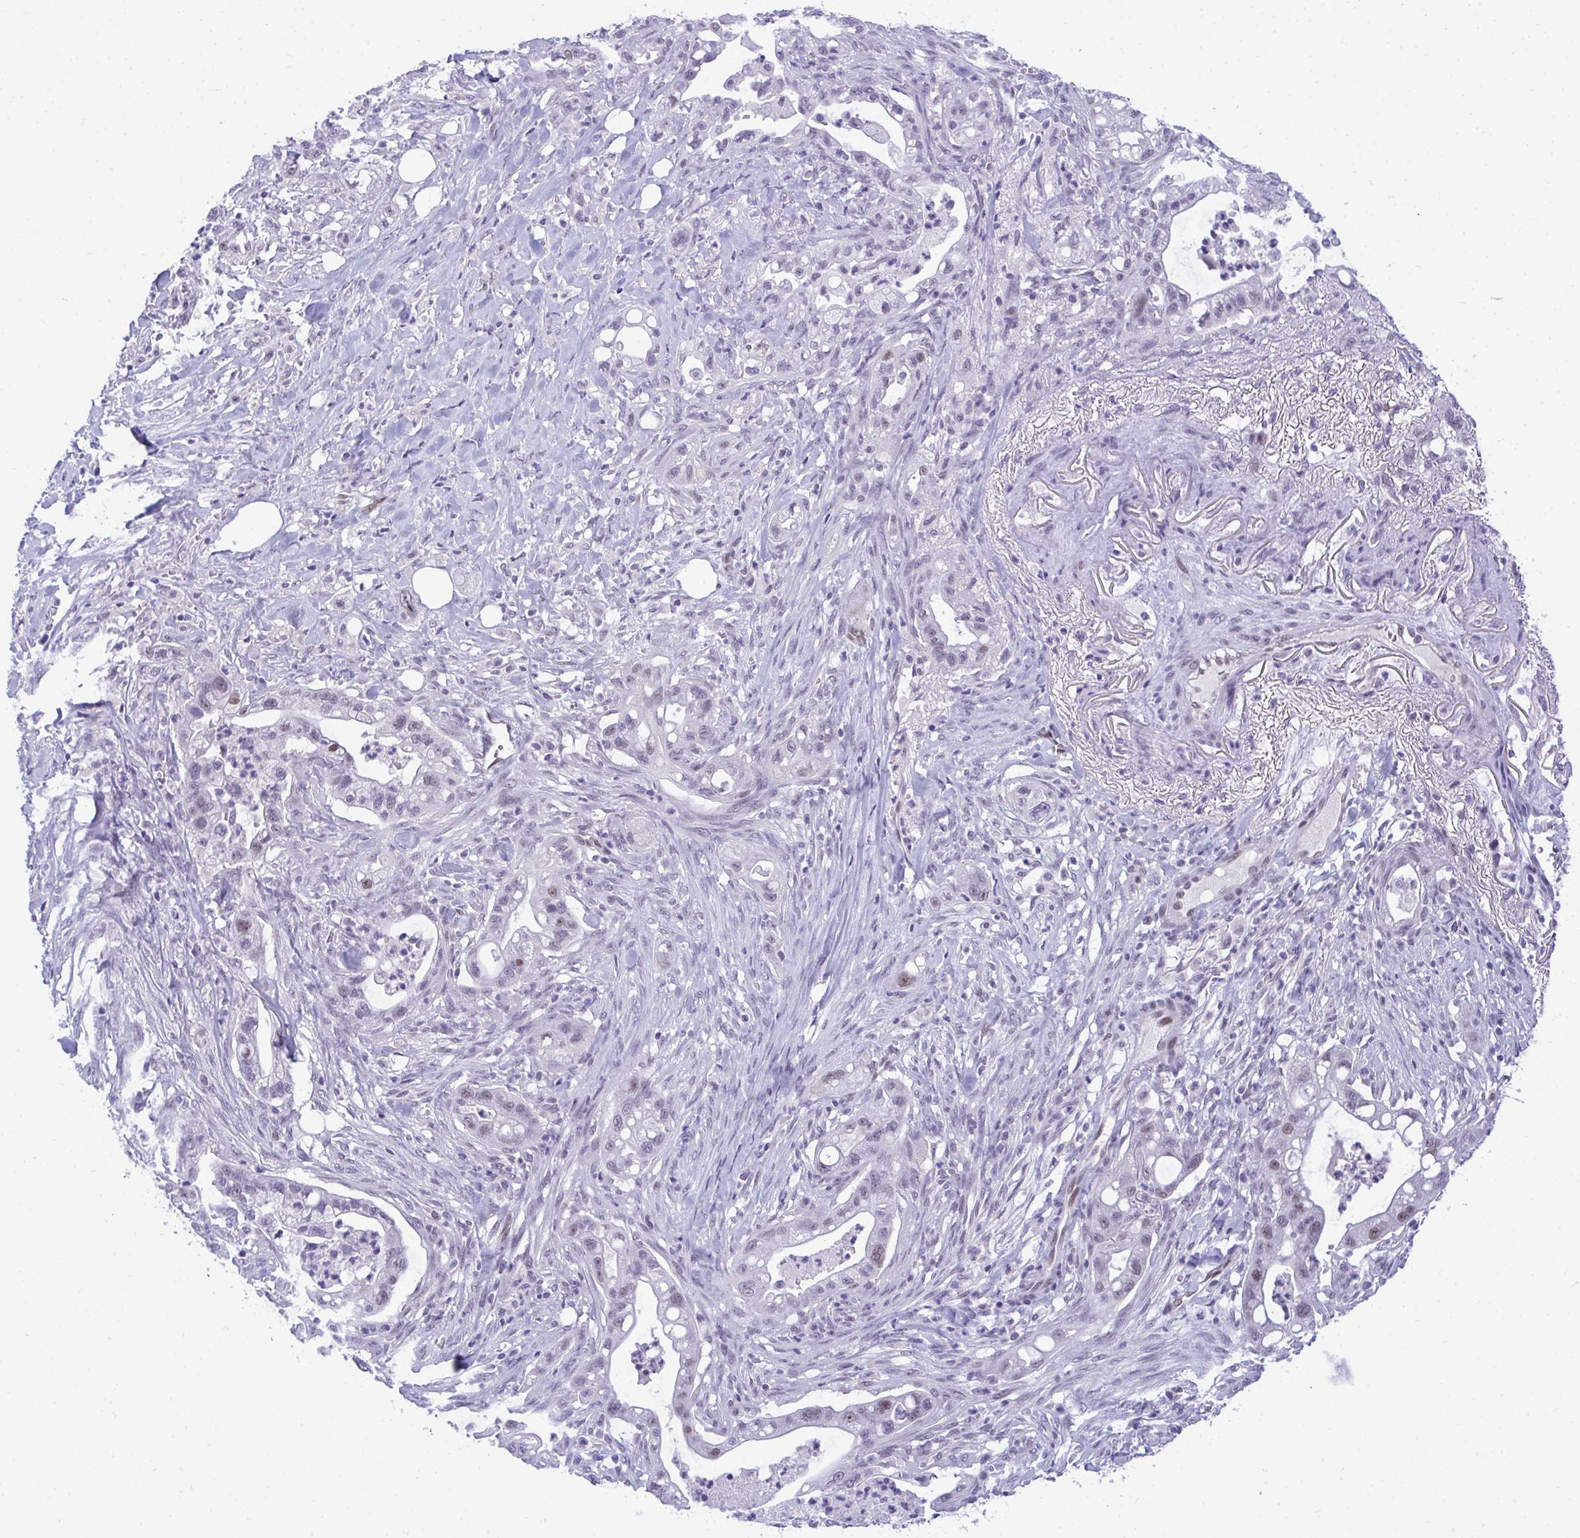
{"staining": {"intensity": "moderate", "quantity": "<25%", "location": "nuclear"}, "tissue": "pancreatic cancer", "cell_type": "Tumor cells", "image_type": "cancer", "snomed": [{"axis": "morphology", "description": "Adenocarcinoma, NOS"}, {"axis": "topography", "description": "Pancreas"}], "caption": "This histopathology image shows IHC staining of human pancreatic adenocarcinoma, with low moderate nuclear positivity in about <25% of tumor cells.", "gene": "TEAD4", "patient": {"sex": "male", "age": 44}}